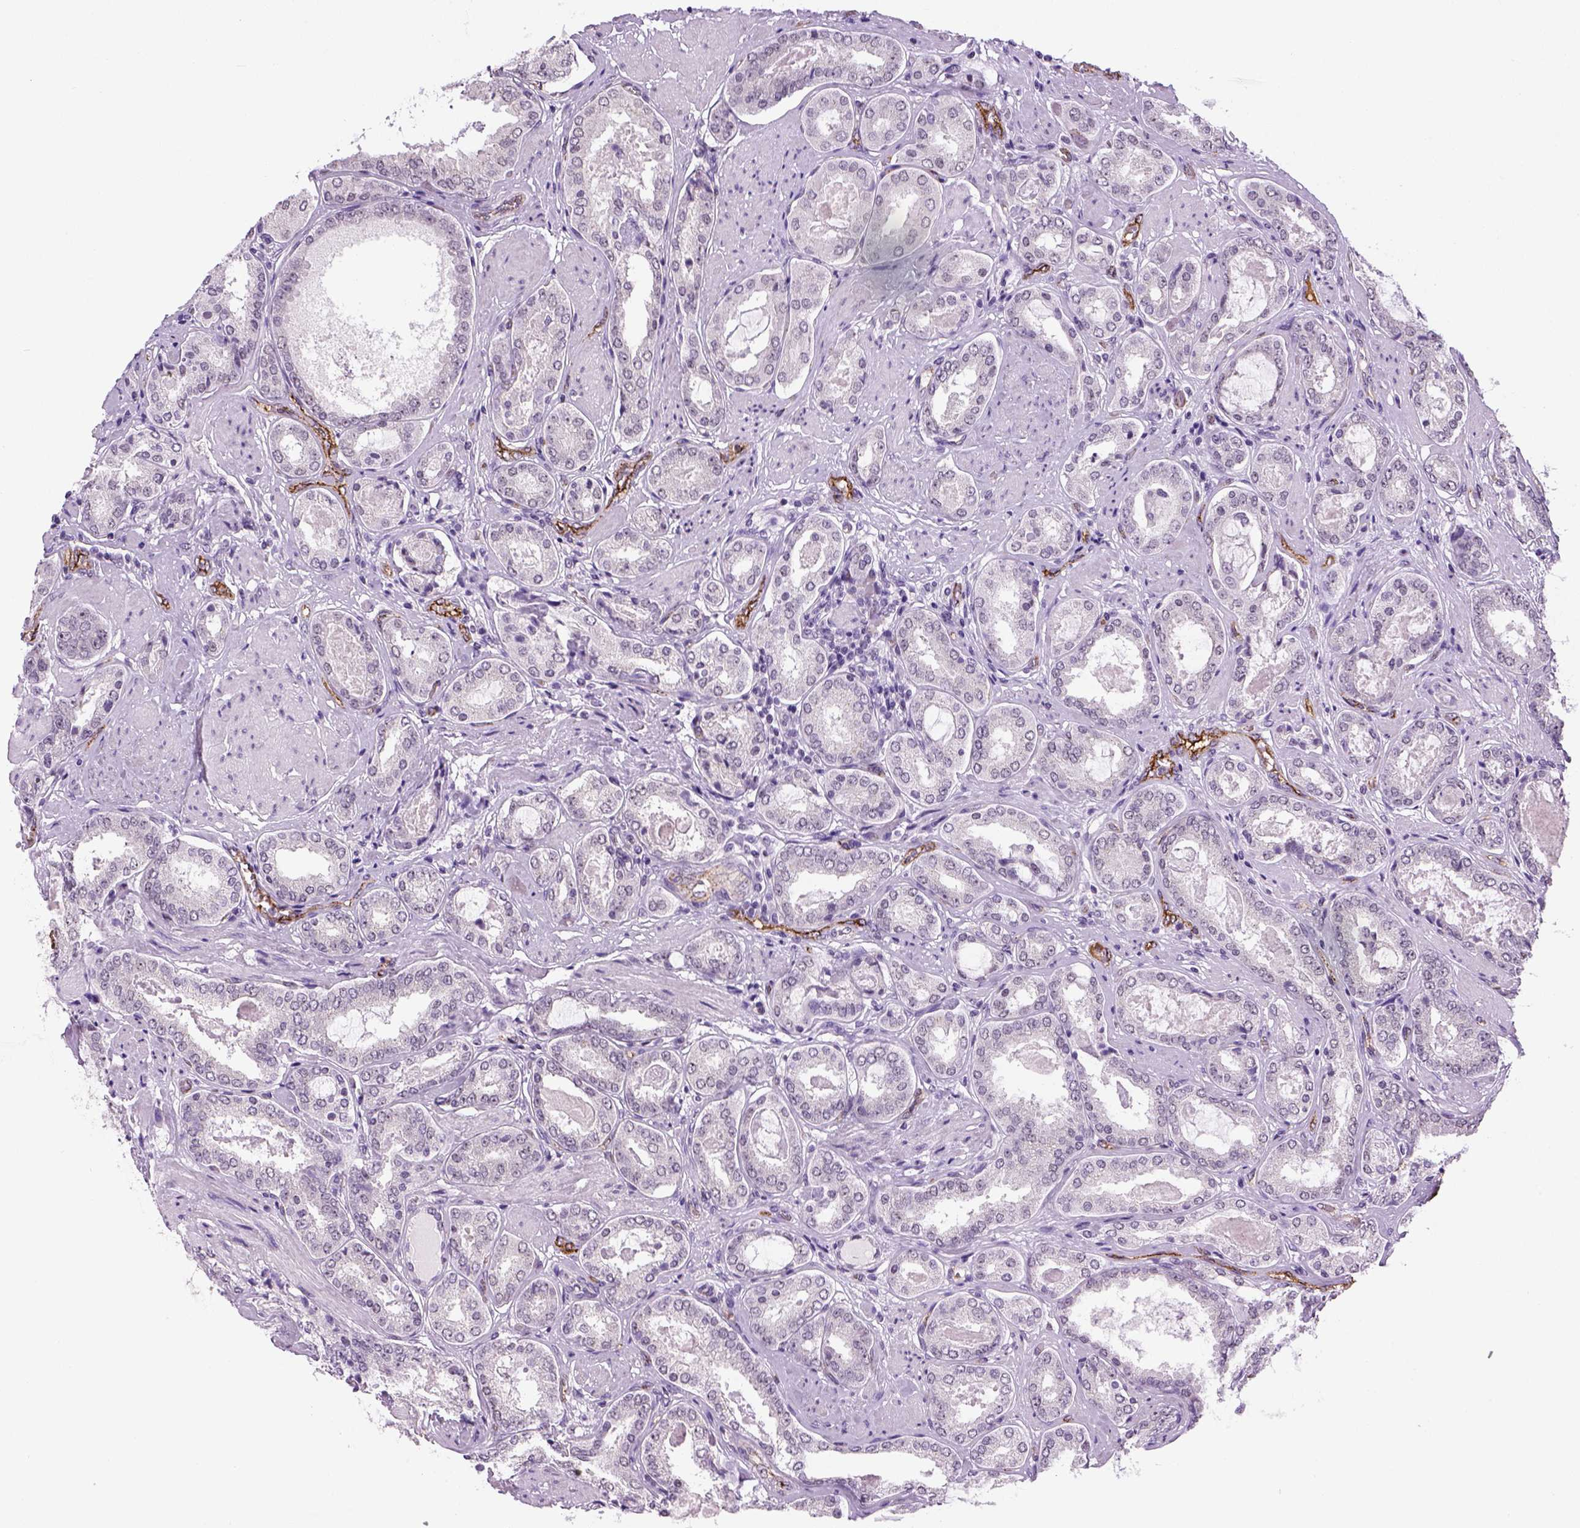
{"staining": {"intensity": "negative", "quantity": "none", "location": "none"}, "tissue": "prostate cancer", "cell_type": "Tumor cells", "image_type": "cancer", "snomed": [{"axis": "morphology", "description": "Adenocarcinoma, High grade"}, {"axis": "topography", "description": "Prostate"}], "caption": "The photomicrograph shows no significant positivity in tumor cells of adenocarcinoma (high-grade) (prostate).", "gene": "VWF", "patient": {"sex": "male", "age": 63}}